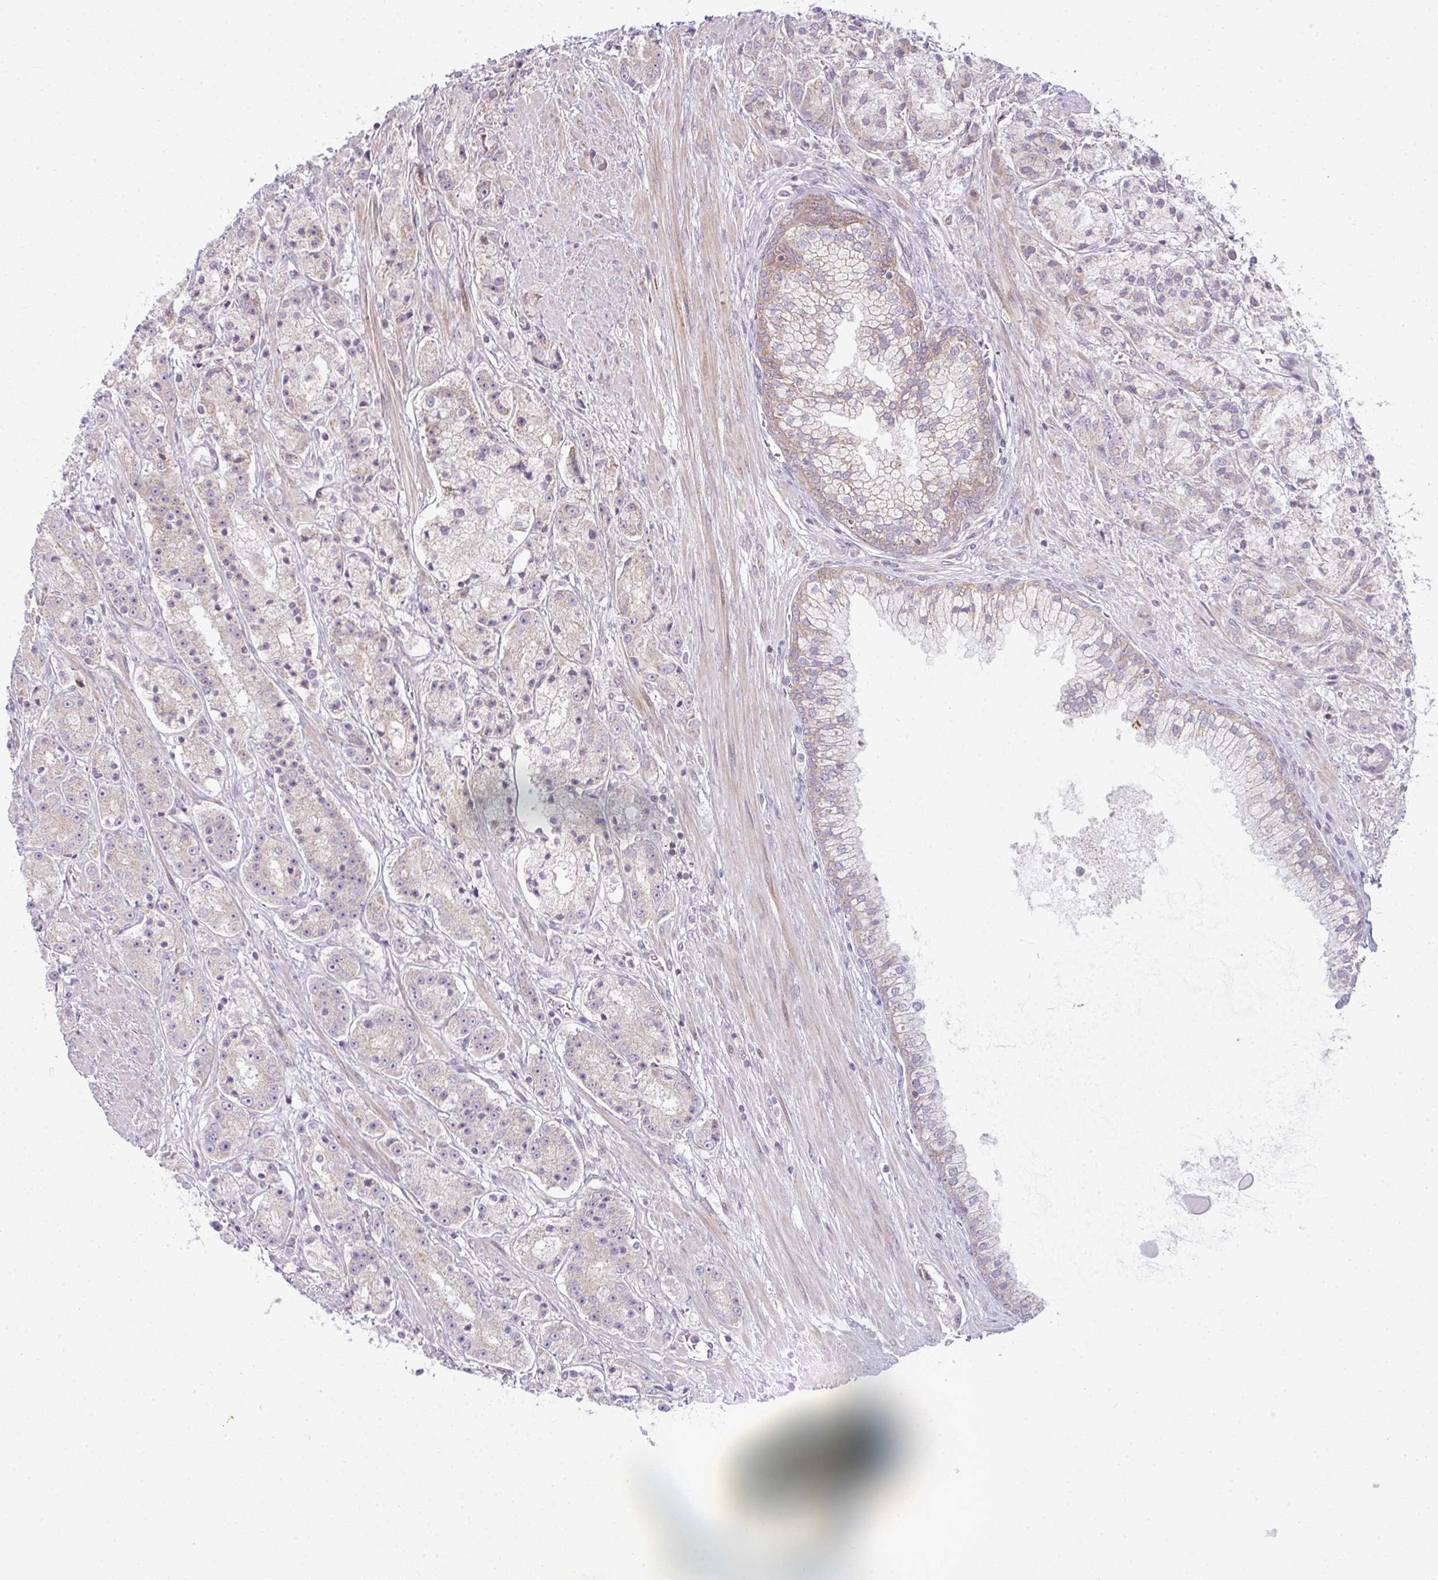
{"staining": {"intensity": "weak", "quantity": "25%-75%", "location": "cytoplasmic/membranous"}, "tissue": "prostate cancer", "cell_type": "Tumor cells", "image_type": "cancer", "snomed": [{"axis": "morphology", "description": "Adenocarcinoma, High grade"}, {"axis": "topography", "description": "Prostate"}], "caption": "A low amount of weak cytoplasmic/membranous staining is appreciated in about 25%-75% of tumor cells in prostate cancer tissue.", "gene": "TMEM237", "patient": {"sex": "male", "age": 67}}